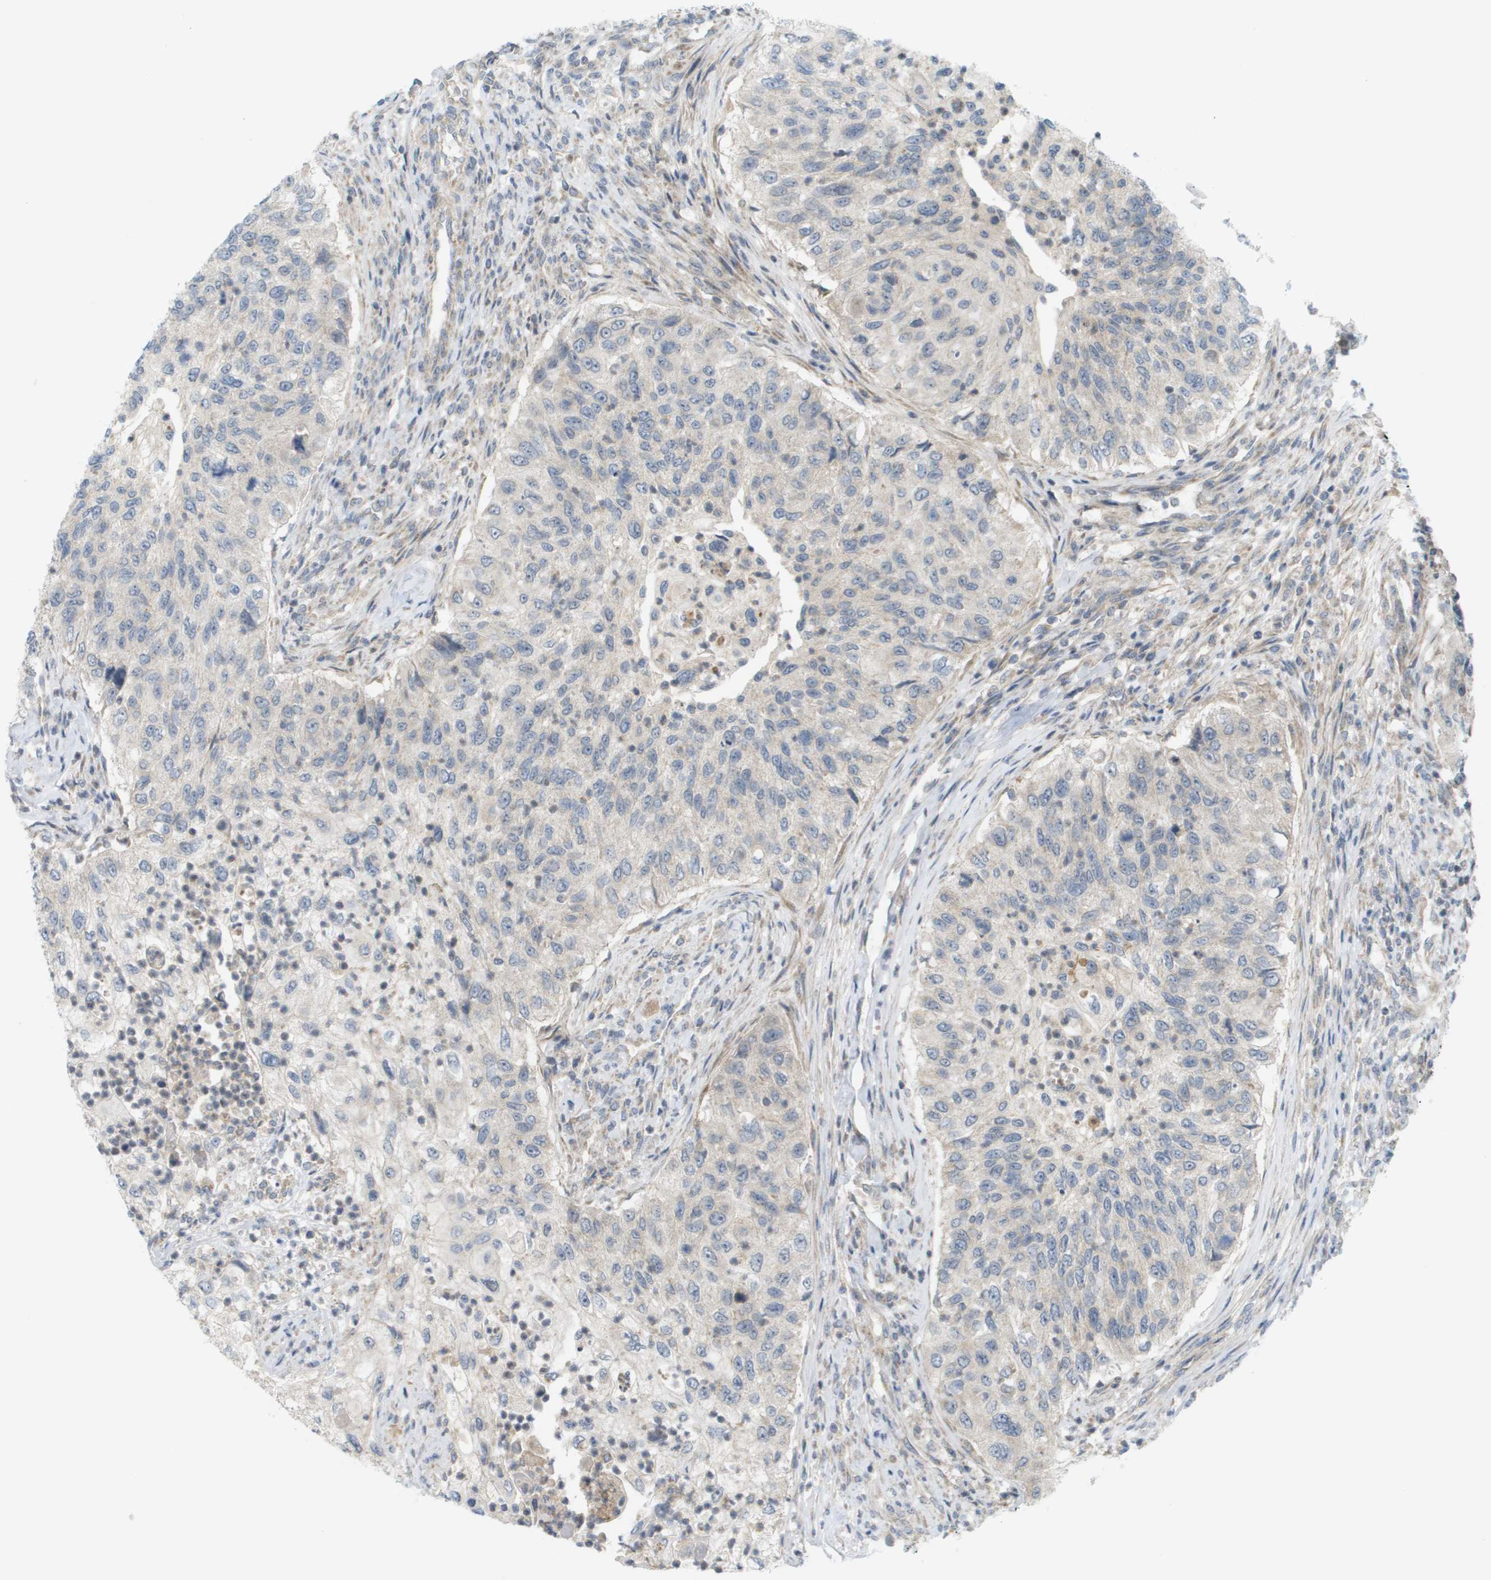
{"staining": {"intensity": "negative", "quantity": "none", "location": "none"}, "tissue": "urothelial cancer", "cell_type": "Tumor cells", "image_type": "cancer", "snomed": [{"axis": "morphology", "description": "Urothelial carcinoma, High grade"}, {"axis": "topography", "description": "Urinary bladder"}], "caption": "Immunohistochemical staining of urothelial cancer demonstrates no significant positivity in tumor cells. (Brightfield microscopy of DAB (3,3'-diaminobenzidine) IHC at high magnification).", "gene": "PROC", "patient": {"sex": "female", "age": 60}}